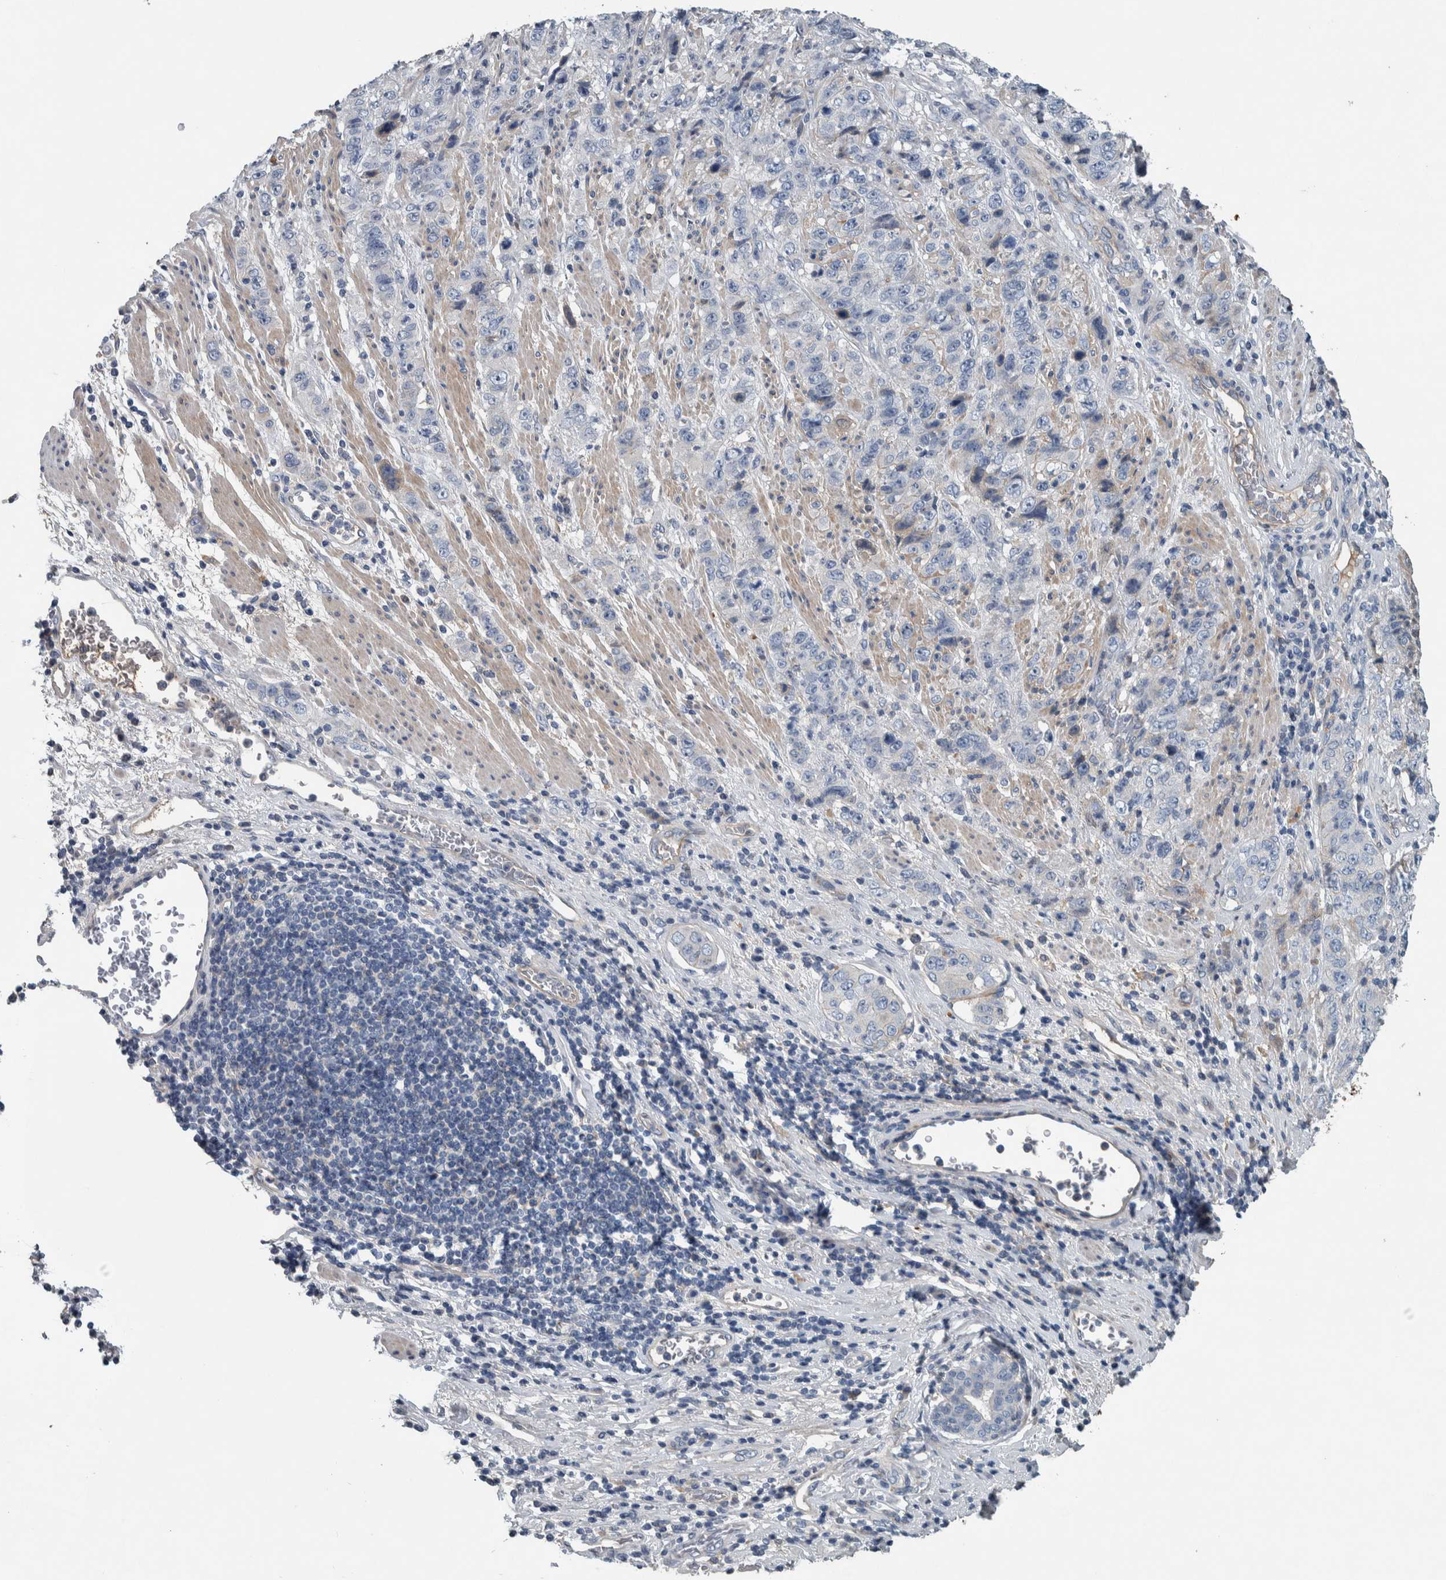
{"staining": {"intensity": "negative", "quantity": "none", "location": "none"}, "tissue": "stomach cancer", "cell_type": "Tumor cells", "image_type": "cancer", "snomed": [{"axis": "morphology", "description": "Adenocarcinoma, NOS"}, {"axis": "topography", "description": "Stomach"}], "caption": "This is an immunohistochemistry (IHC) photomicrograph of human stomach cancer. There is no positivity in tumor cells.", "gene": "SERPINC1", "patient": {"sex": "male", "age": 48}}